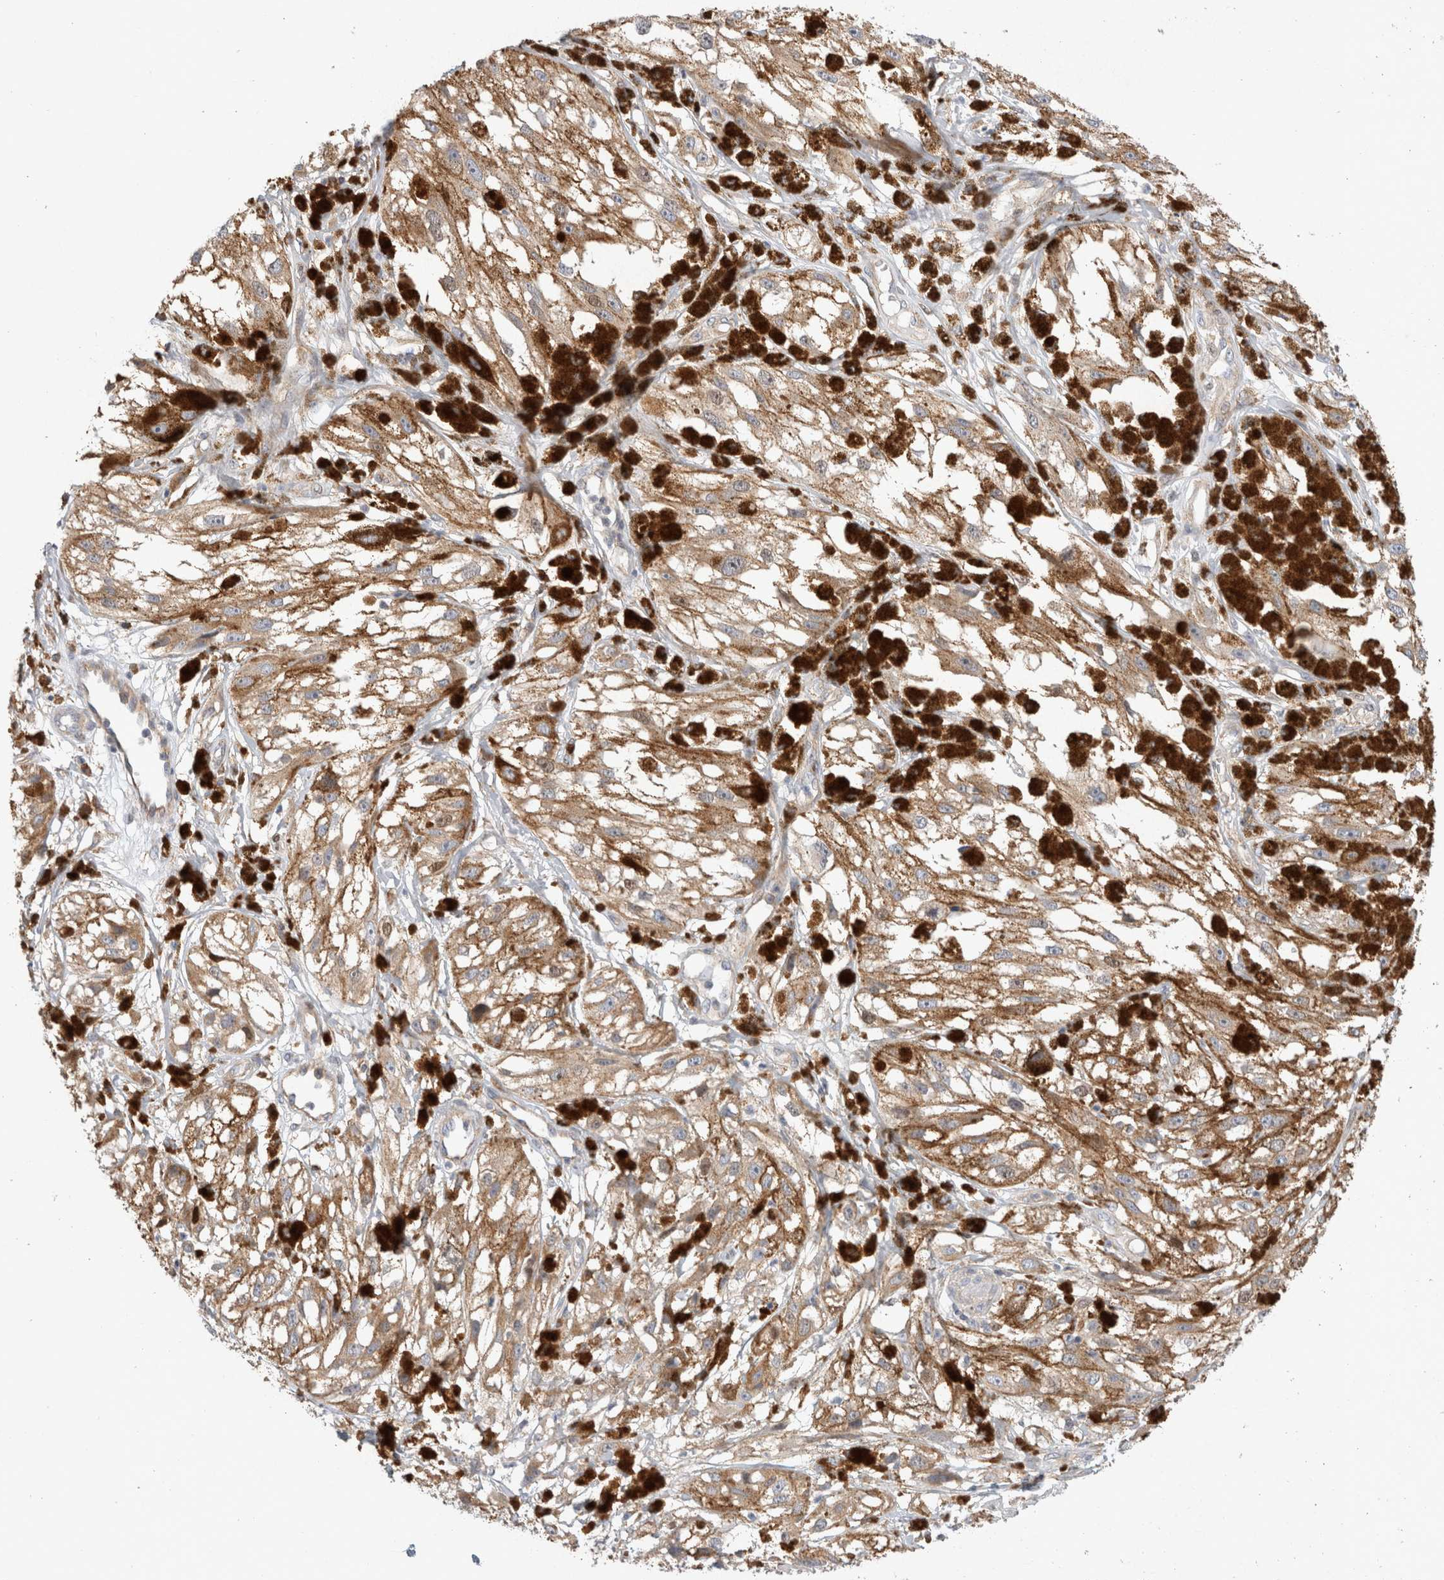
{"staining": {"intensity": "moderate", "quantity": ">75%", "location": "cytoplasmic/membranous"}, "tissue": "melanoma", "cell_type": "Tumor cells", "image_type": "cancer", "snomed": [{"axis": "morphology", "description": "Malignant melanoma, NOS"}, {"axis": "topography", "description": "Skin"}], "caption": "Protein analysis of malignant melanoma tissue displays moderate cytoplasmic/membranous expression in about >75% of tumor cells.", "gene": "CDCA7L", "patient": {"sex": "male", "age": 88}}